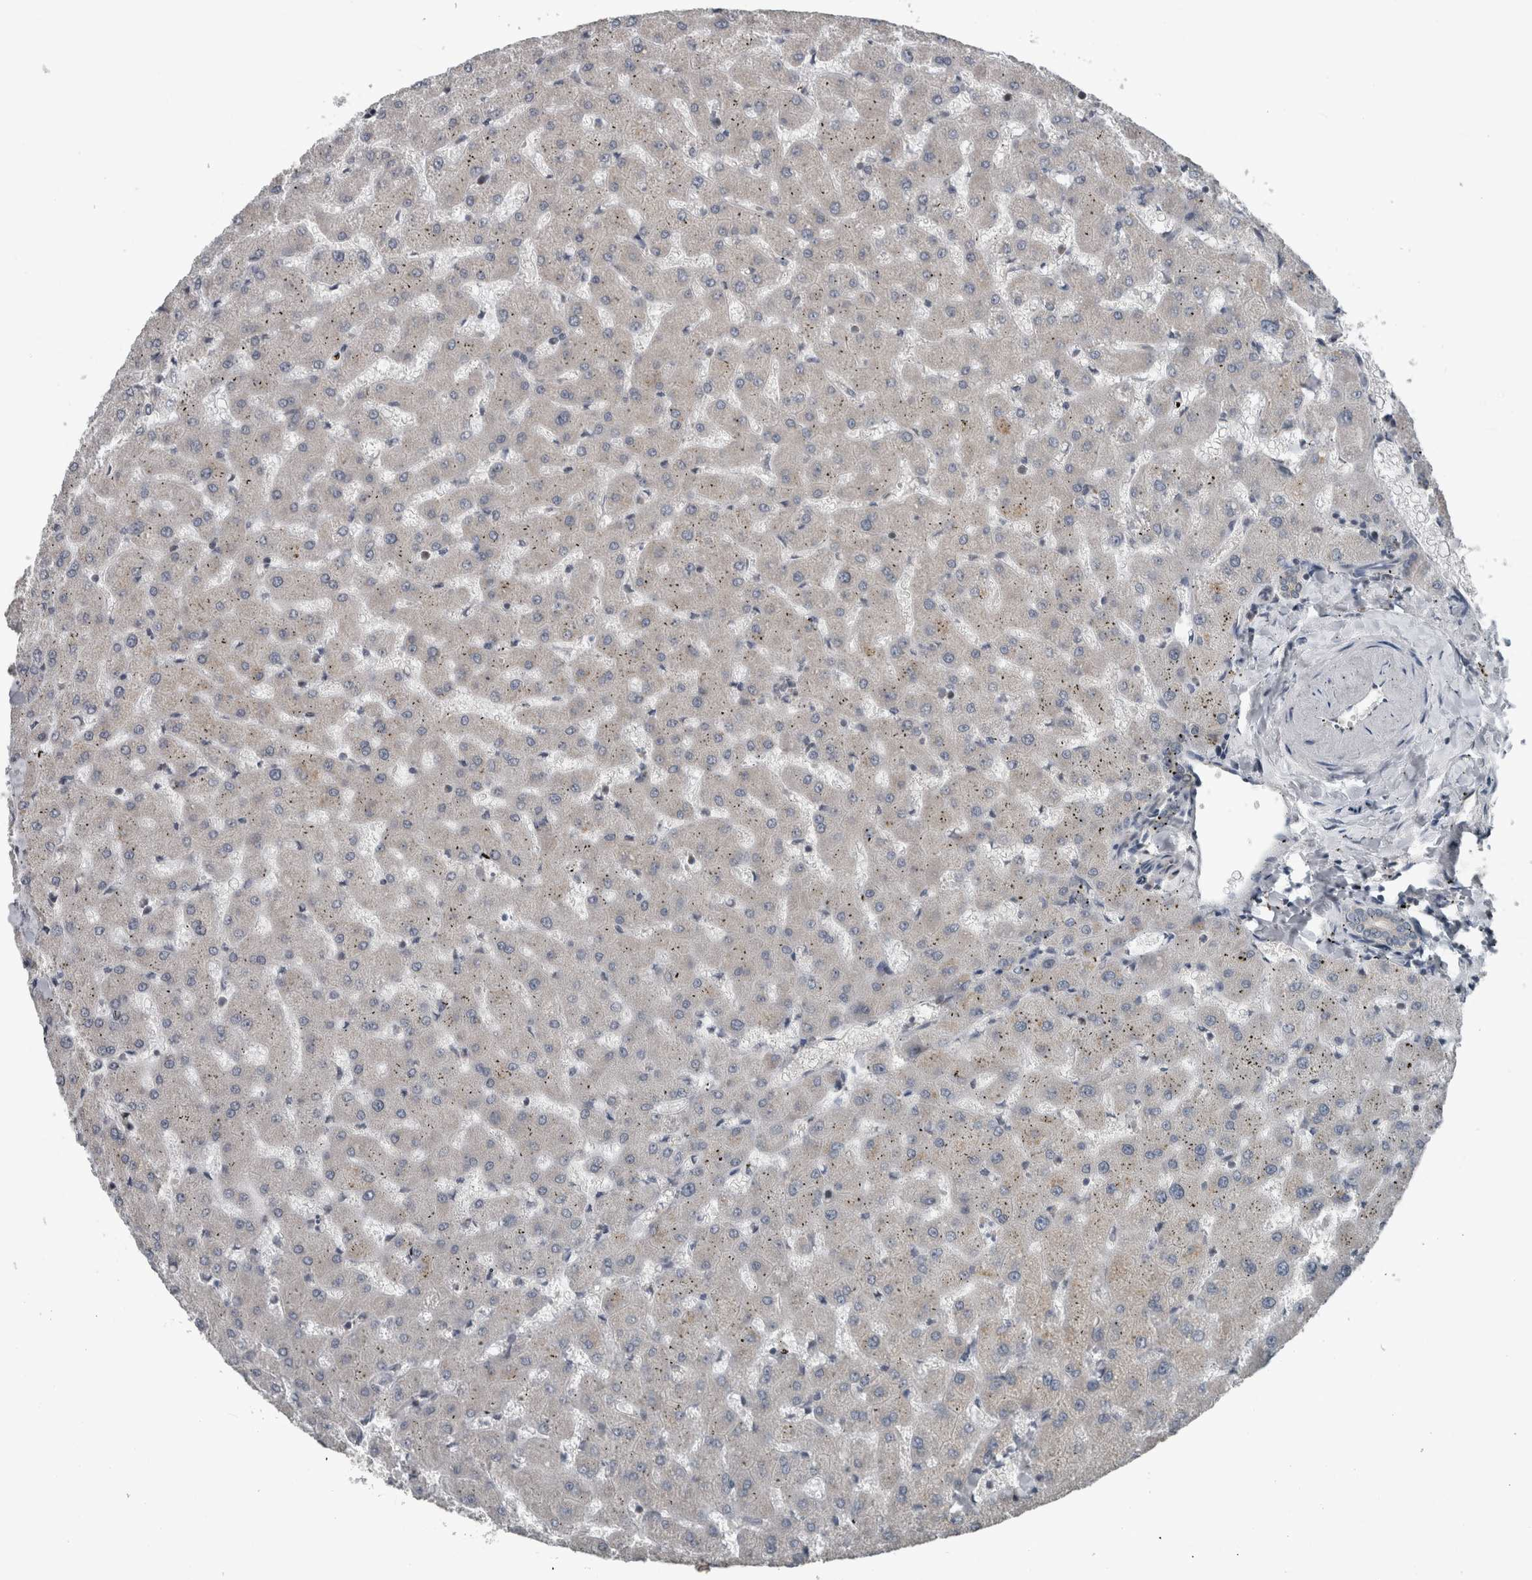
{"staining": {"intensity": "negative", "quantity": "none", "location": "none"}, "tissue": "liver", "cell_type": "Cholangiocytes", "image_type": "normal", "snomed": [{"axis": "morphology", "description": "Normal tissue, NOS"}, {"axis": "topography", "description": "Liver"}], "caption": "The IHC photomicrograph has no significant staining in cholangiocytes of liver. (Stains: DAB immunohistochemistry with hematoxylin counter stain, Microscopy: brightfield microscopy at high magnification).", "gene": "ENY2", "patient": {"sex": "female", "age": 63}}